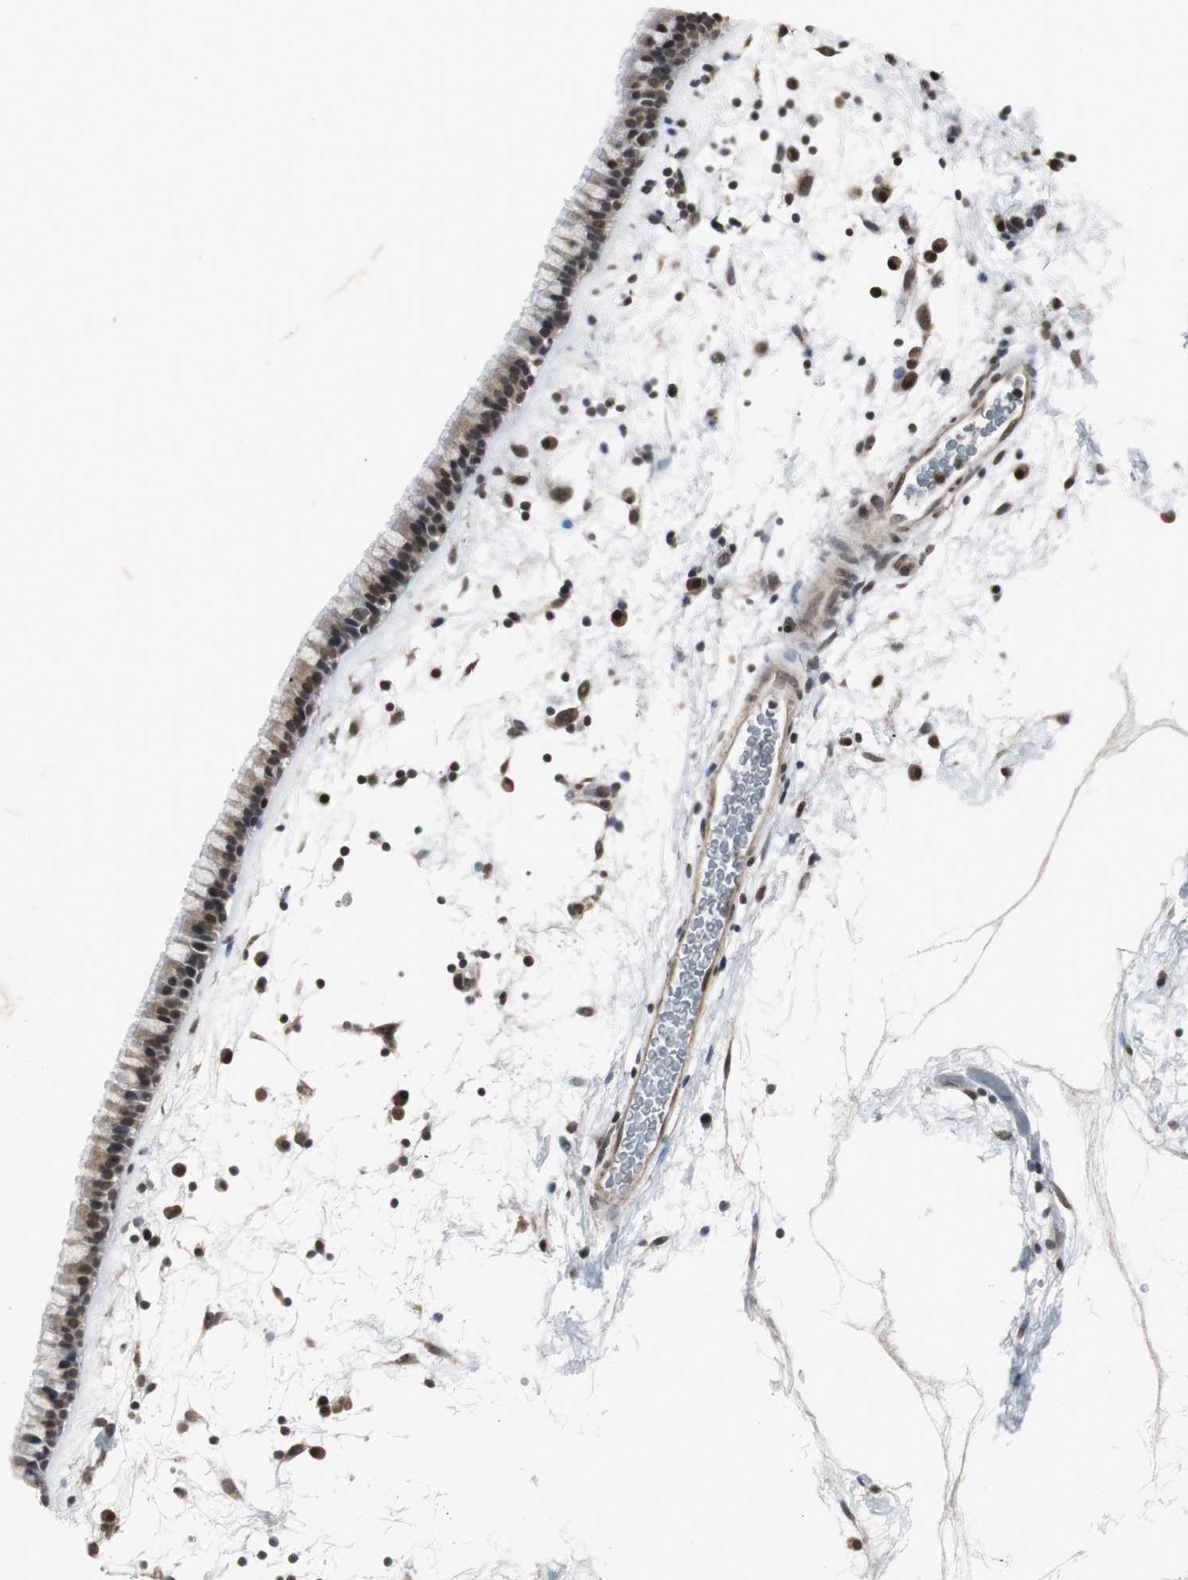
{"staining": {"intensity": "weak", "quantity": ">75%", "location": "cytoplasmic/membranous,nuclear"}, "tissue": "nasopharynx", "cell_type": "Respiratory epithelial cells", "image_type": "normal", "snomed": [{"axis": "morphology", "description": "Normal tissue, NOS"}, {"axis": "morphology", "description": "Inflammation, NOS"}, {"axis": "topography", "description": "Nasopharynx"}], "caption": "The image demonstrates staining of normal nasopharynx, revealing weak cytoplasmic/membranous,nuclear protein expression (brown color) within respiratory epithelial cells.", "gene": "MPG", "patient": {"sex": "male", "age": 48}}